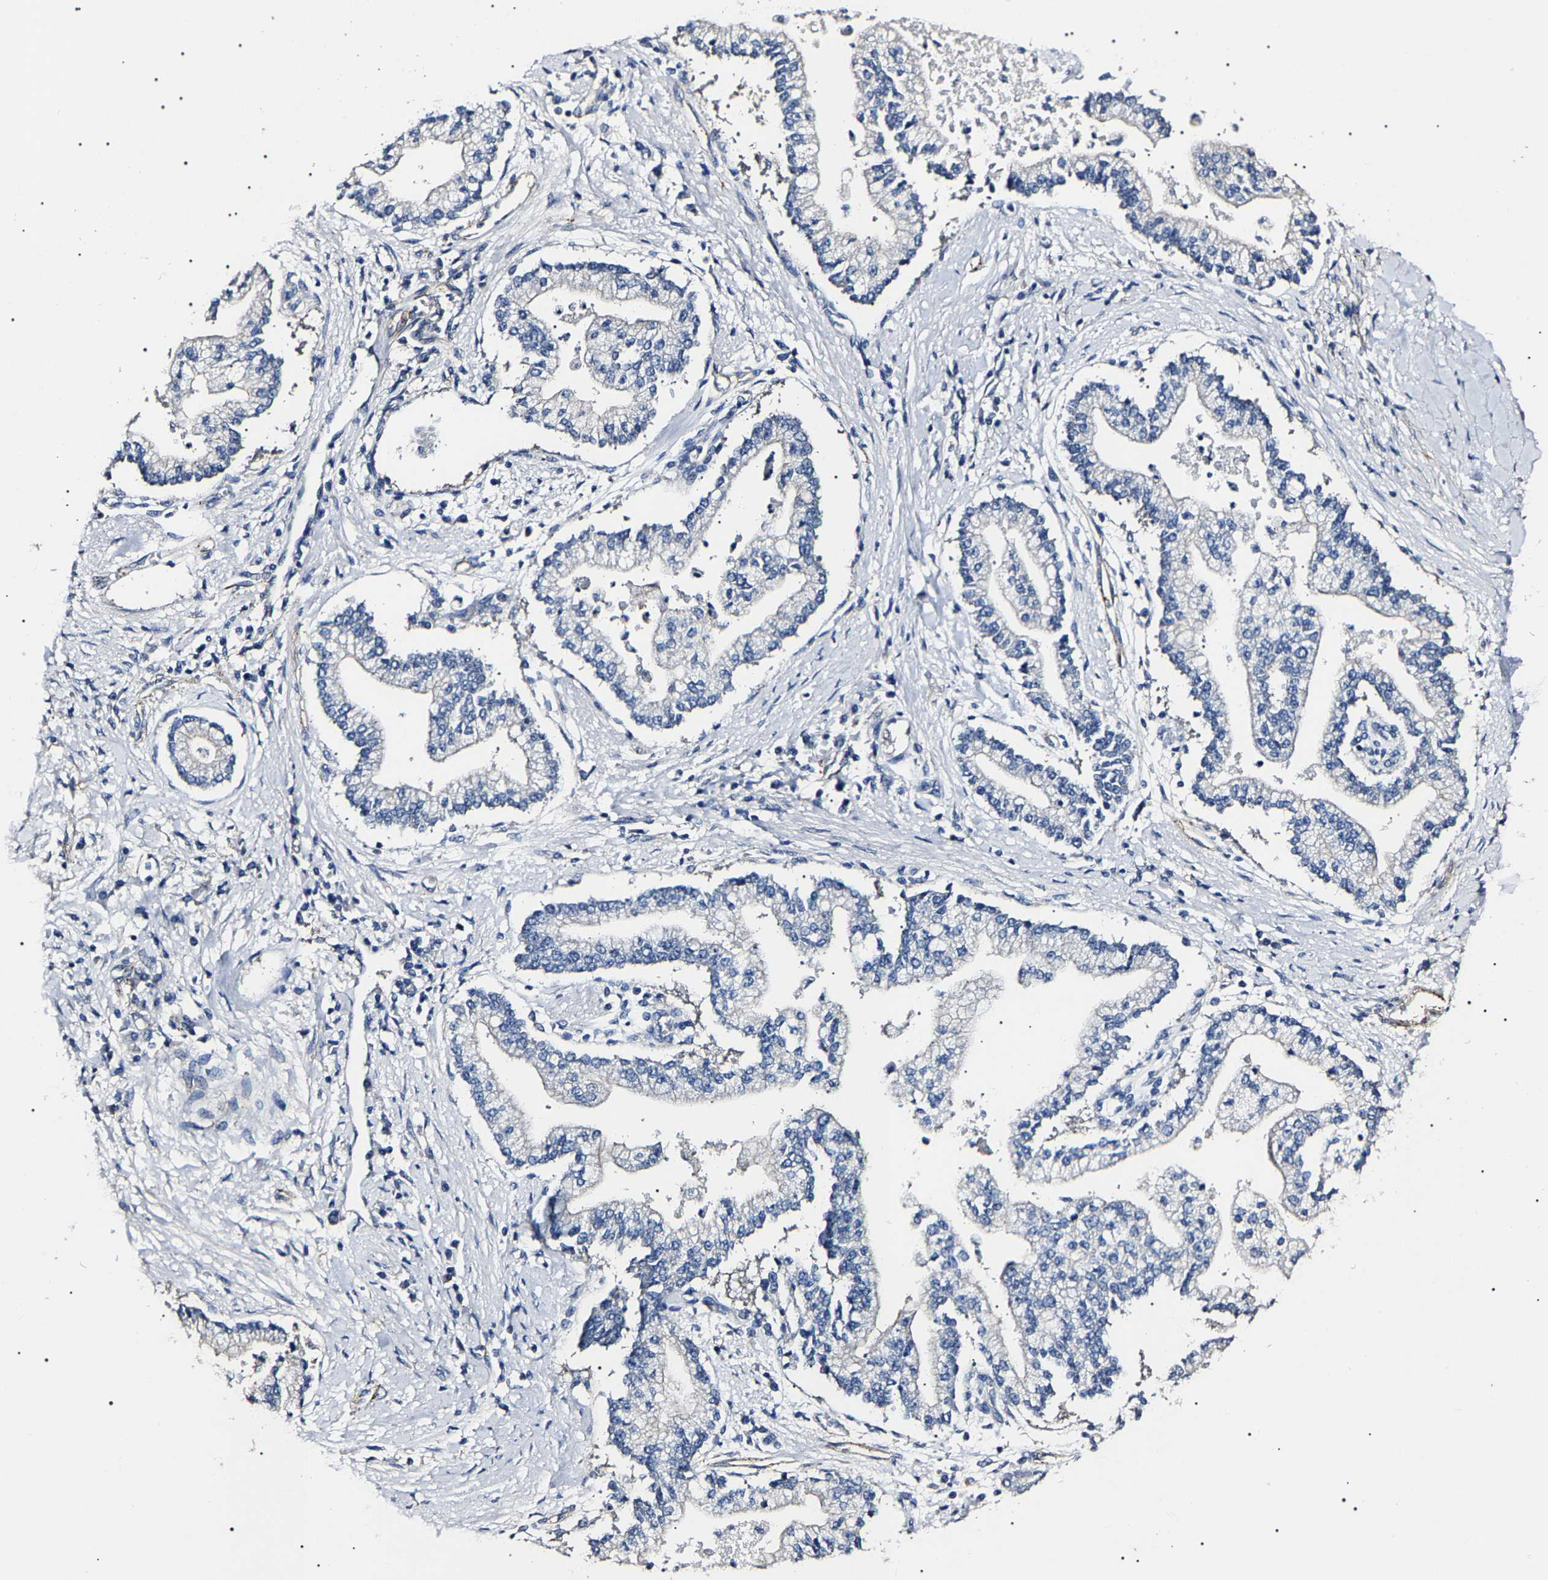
{"staining": {"intensity": "negative", "quantity": "none", "location": "none"}, "tissue": "liver cancer", "cell_type": "Tumor cells", "image_type": "cancer", "snomed": [{"axis": "morphology", "description": "Cholangiocarcinoma"}, {"axis": "topography", "description": "Liver"}], "caption": "There is no significant staining in tumor cells of cholangiocarcinoma (liver).", "gene": "KLHL42", "patient": {"sex": "male", "age": 50}}